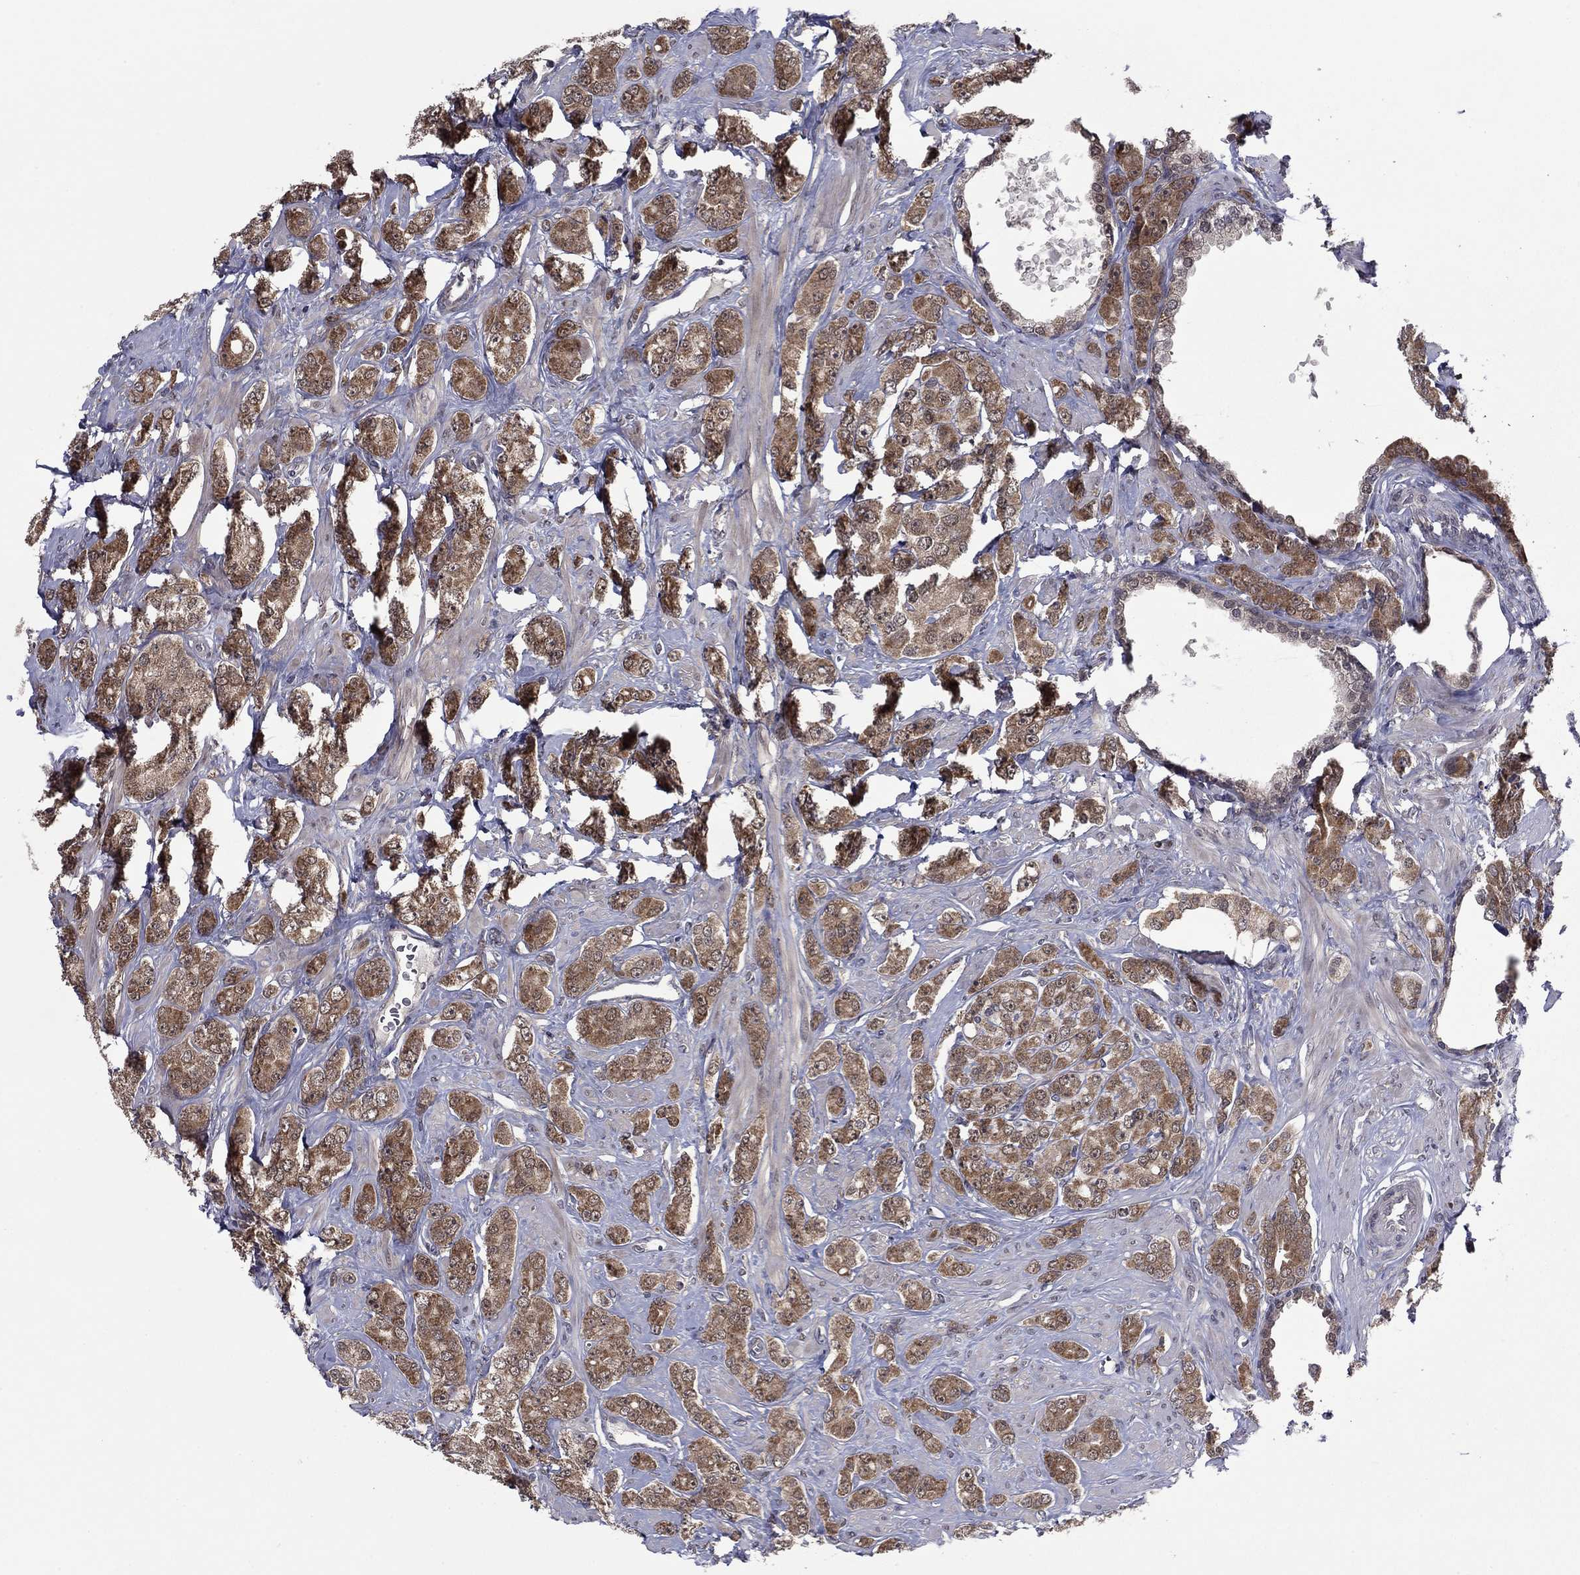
{"staining": {"intensity": "moderate", "quantity": ">75%", "location": "cytoplasmic/membranous"}, "tissue": "prostate cancer", "cell_type": "Tumor cells", "image_type": "cancer", "snomed": [{"axis": "morphology", "description": "Adenocarcinoma, NOS"}, {"axis": "topography", "description": "Prostate"}], "caption": "IHC of human prostate cancer demonstrates medium levels of moderate cytoplasmic/membranous positivity in approximately >75% of tumor cells.", "gene": "GRHPR", "patient": {"sex": "male", "age": 67}}